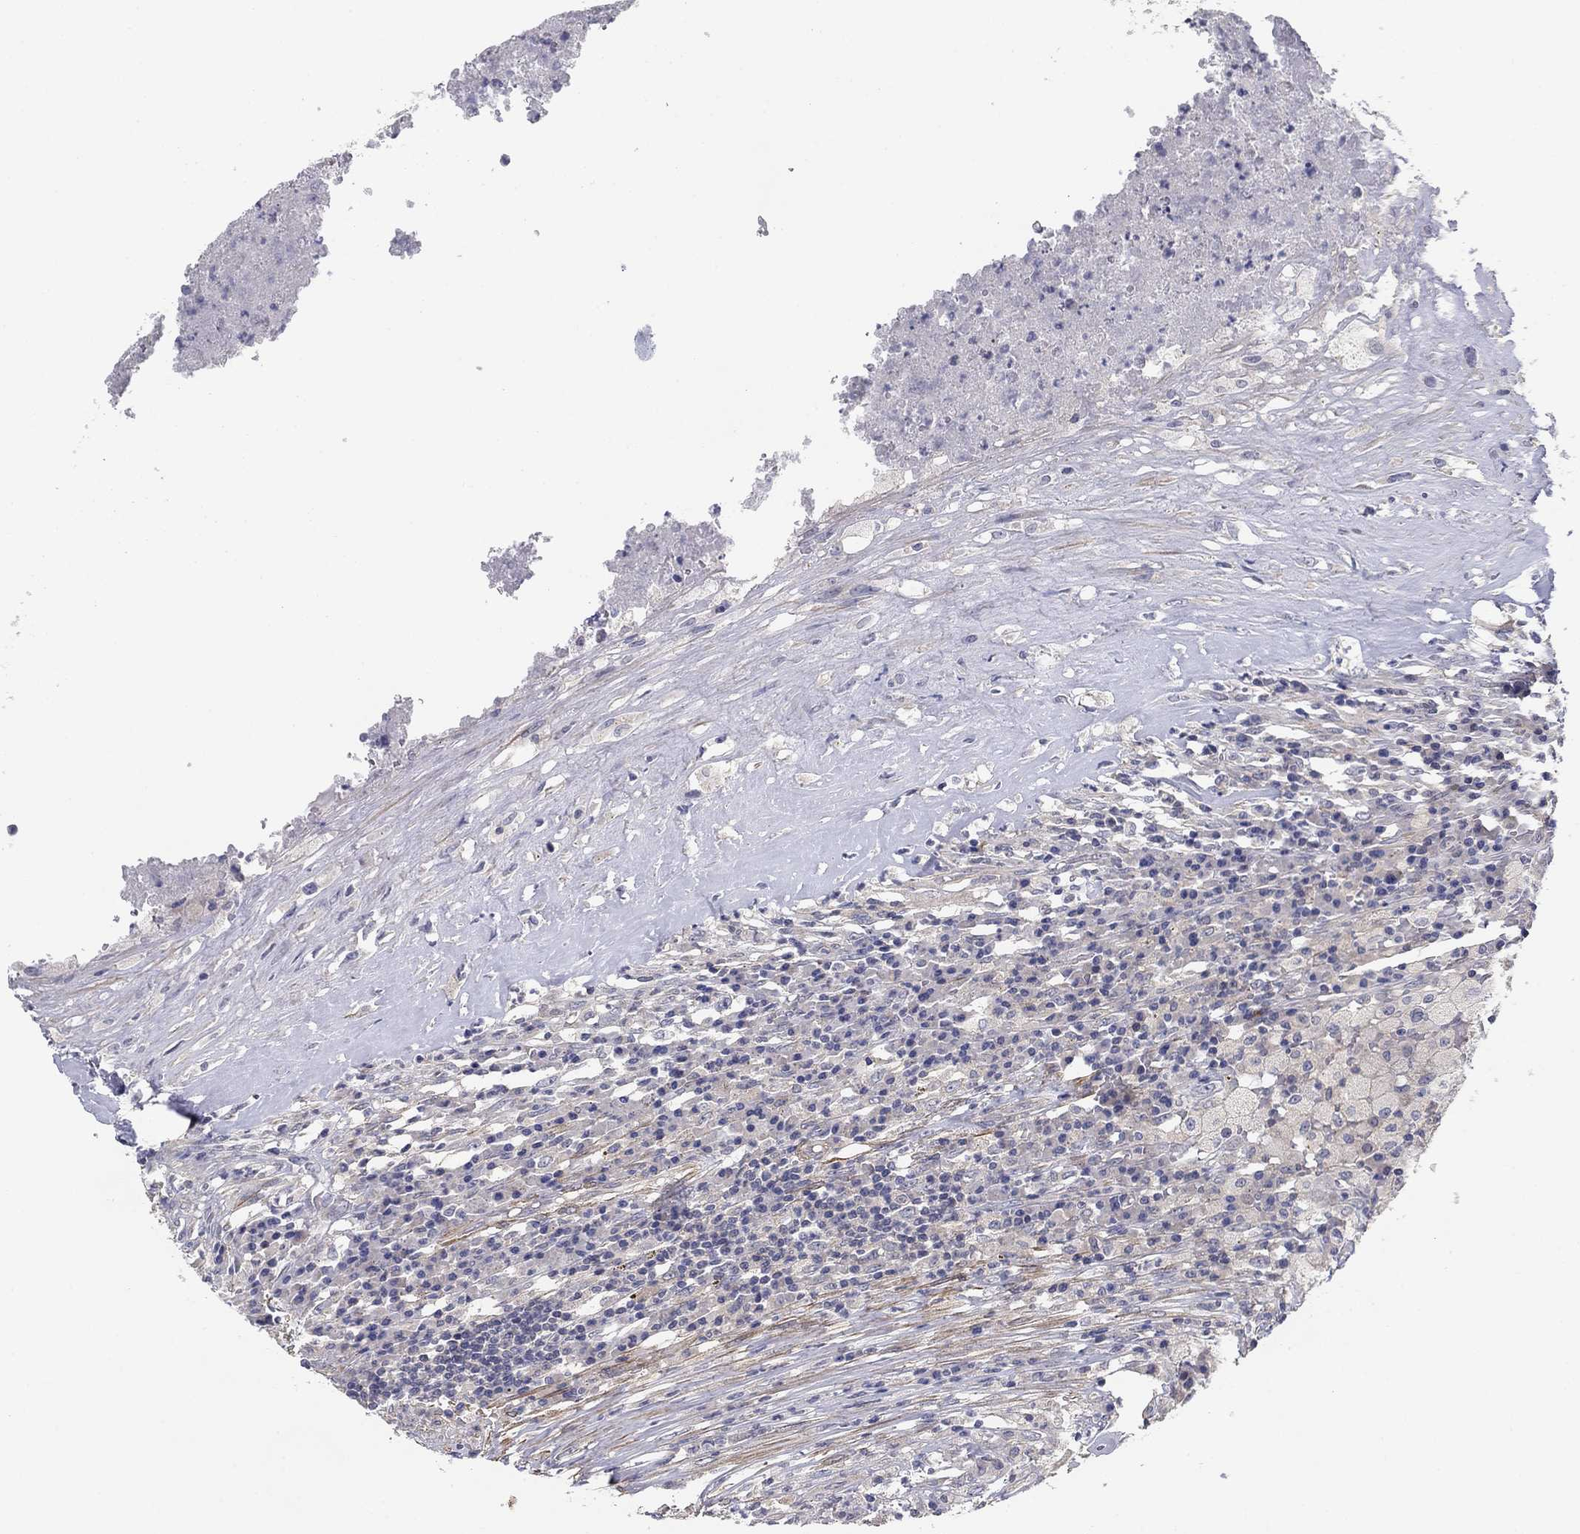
{"staining": {"intensity": "negative", "quantity": "none", "location": "none"}, "tissue": "testis cancer", "cell_type": "Tumor cells", "image_type": "cancer", "snomed": [{"axis": "morphology", "description": "Necrosis, NOS"}, {"axis": "morphology", "description": "Carcinoma, Embryonal, NOS"}, {"axis": "topography", "description": "Testis"}], "caption": "Immunohistochemistry (IHC) image of testis cancer stained for a protein (brown), which shows no staining in tumor cells.", "gene": "GRK7", "patient": {"sex": "male", "age": 19}}